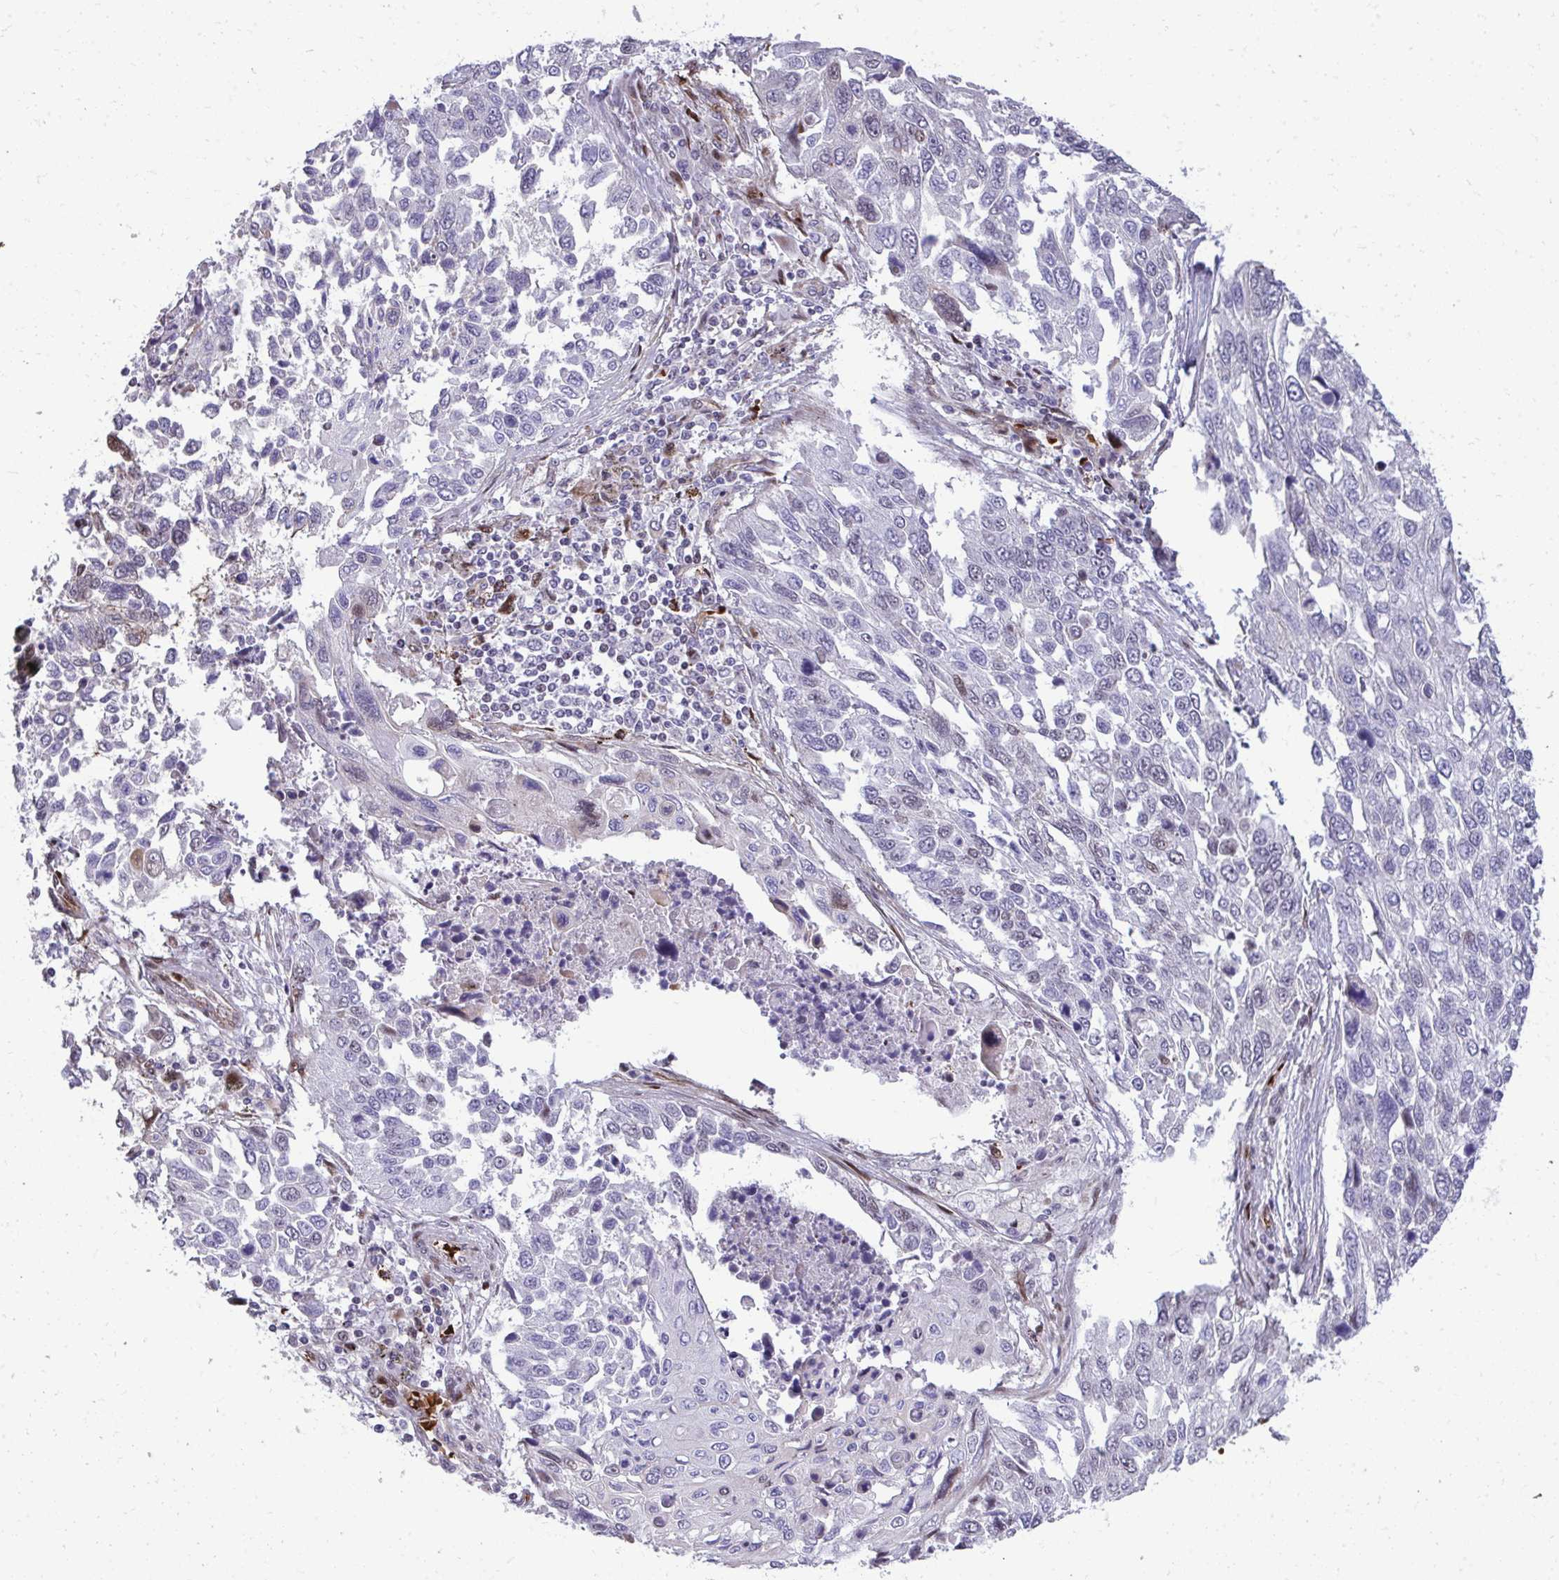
{"staining": {"intensity": "negative", "quantity": "none", "location": "none"}, "tissue": "lung cancer", "cell_type": "Tumor cells", "image_type": "cancer", "snomed": [{"axis": "morphology", "description": "Squamous cell carcinoma, NOS"}, {"axis": "topography", "description": "Lung"}], "caption": "High power microscopy photomicrograph of an immunohistochemistry (IHC) micrograph of lung cancer (squamous cell carcinoma), revealing no significant positivity in tumor cells.", "gene": "DLX4", "patient": {"sex": "male", "age": 62}}